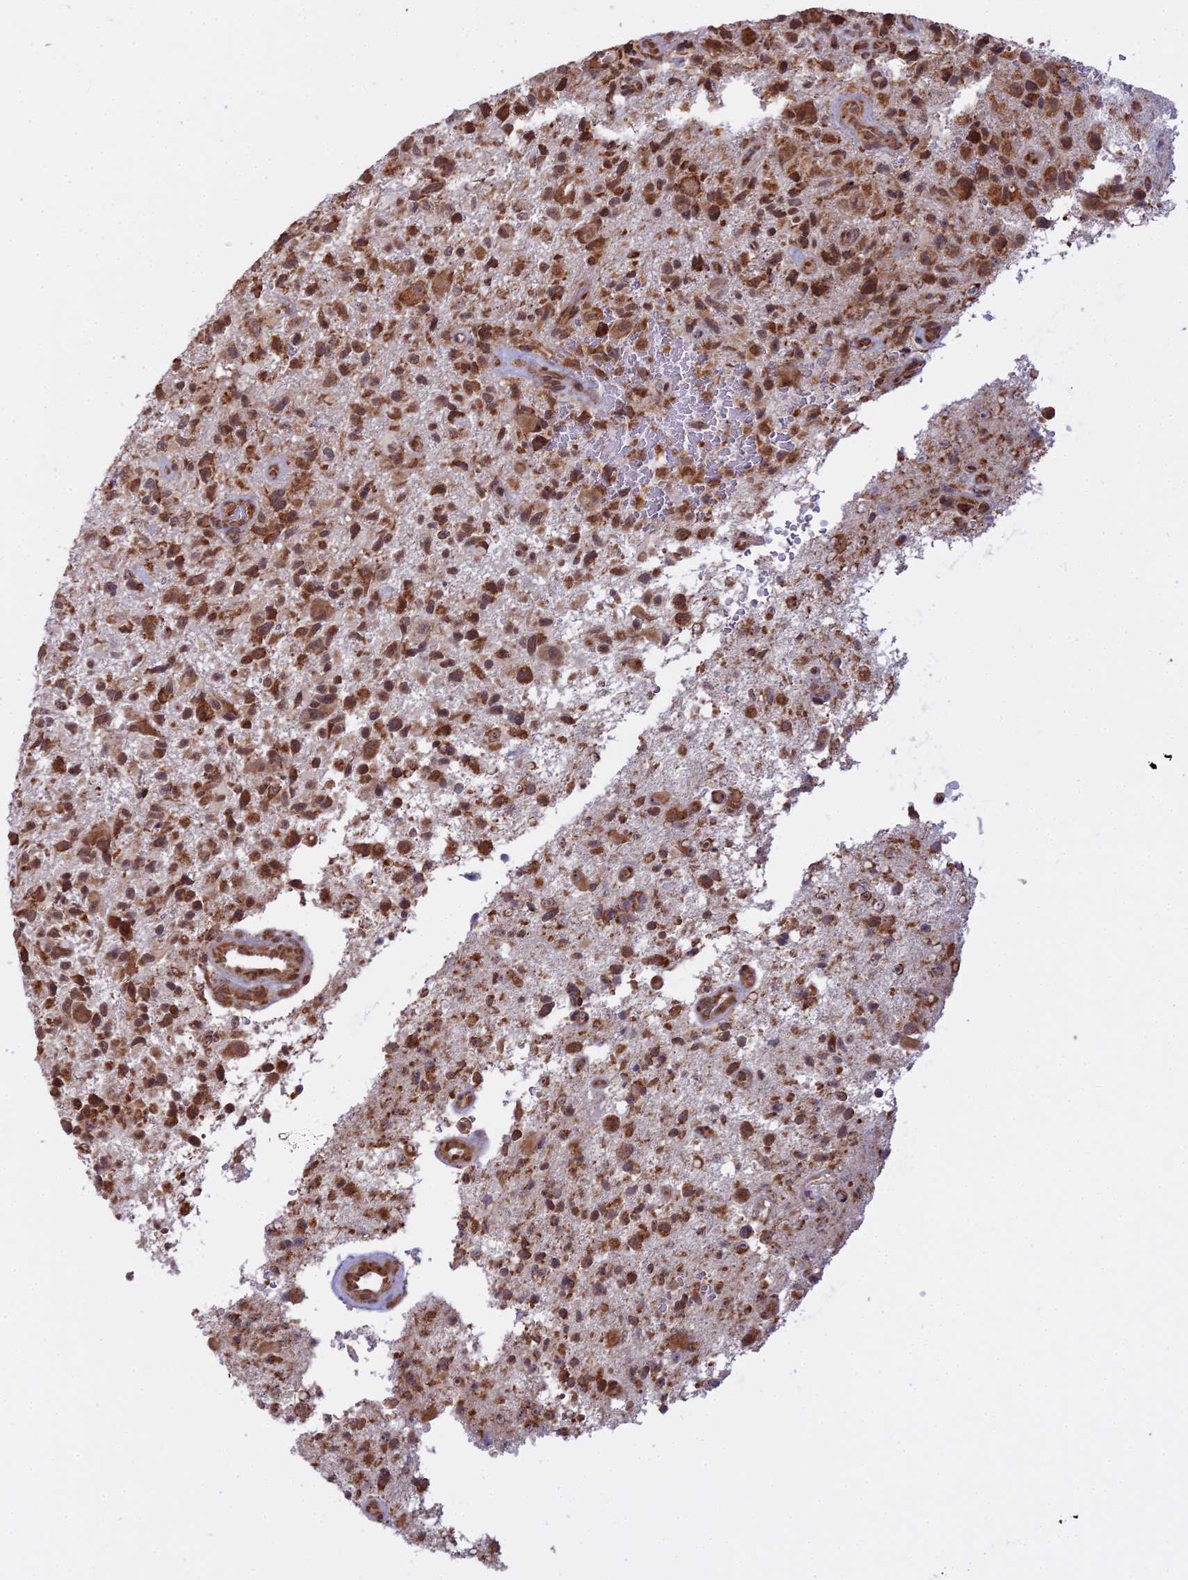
{"staining": {"intensity": "moderate", "quantity": ">75%", "location": "cytoplasmic/membranous"}, "tissue": "glioma", "cell_type": "Tumor cells", "image_type": "cancer", "snomed": [{"axis": "morphology", "description": "Glioma, malignant, High grade"}, {"axis": "topography", "description": "Brain"}], "caption": "Malignant glioma (high-grade) stained with IHC exhibits moderate cytoplasmic/membranous expression in about >75% of tumor cells.", "gene": "RPL26", "patient": {"sex": "male", "age": 47}}